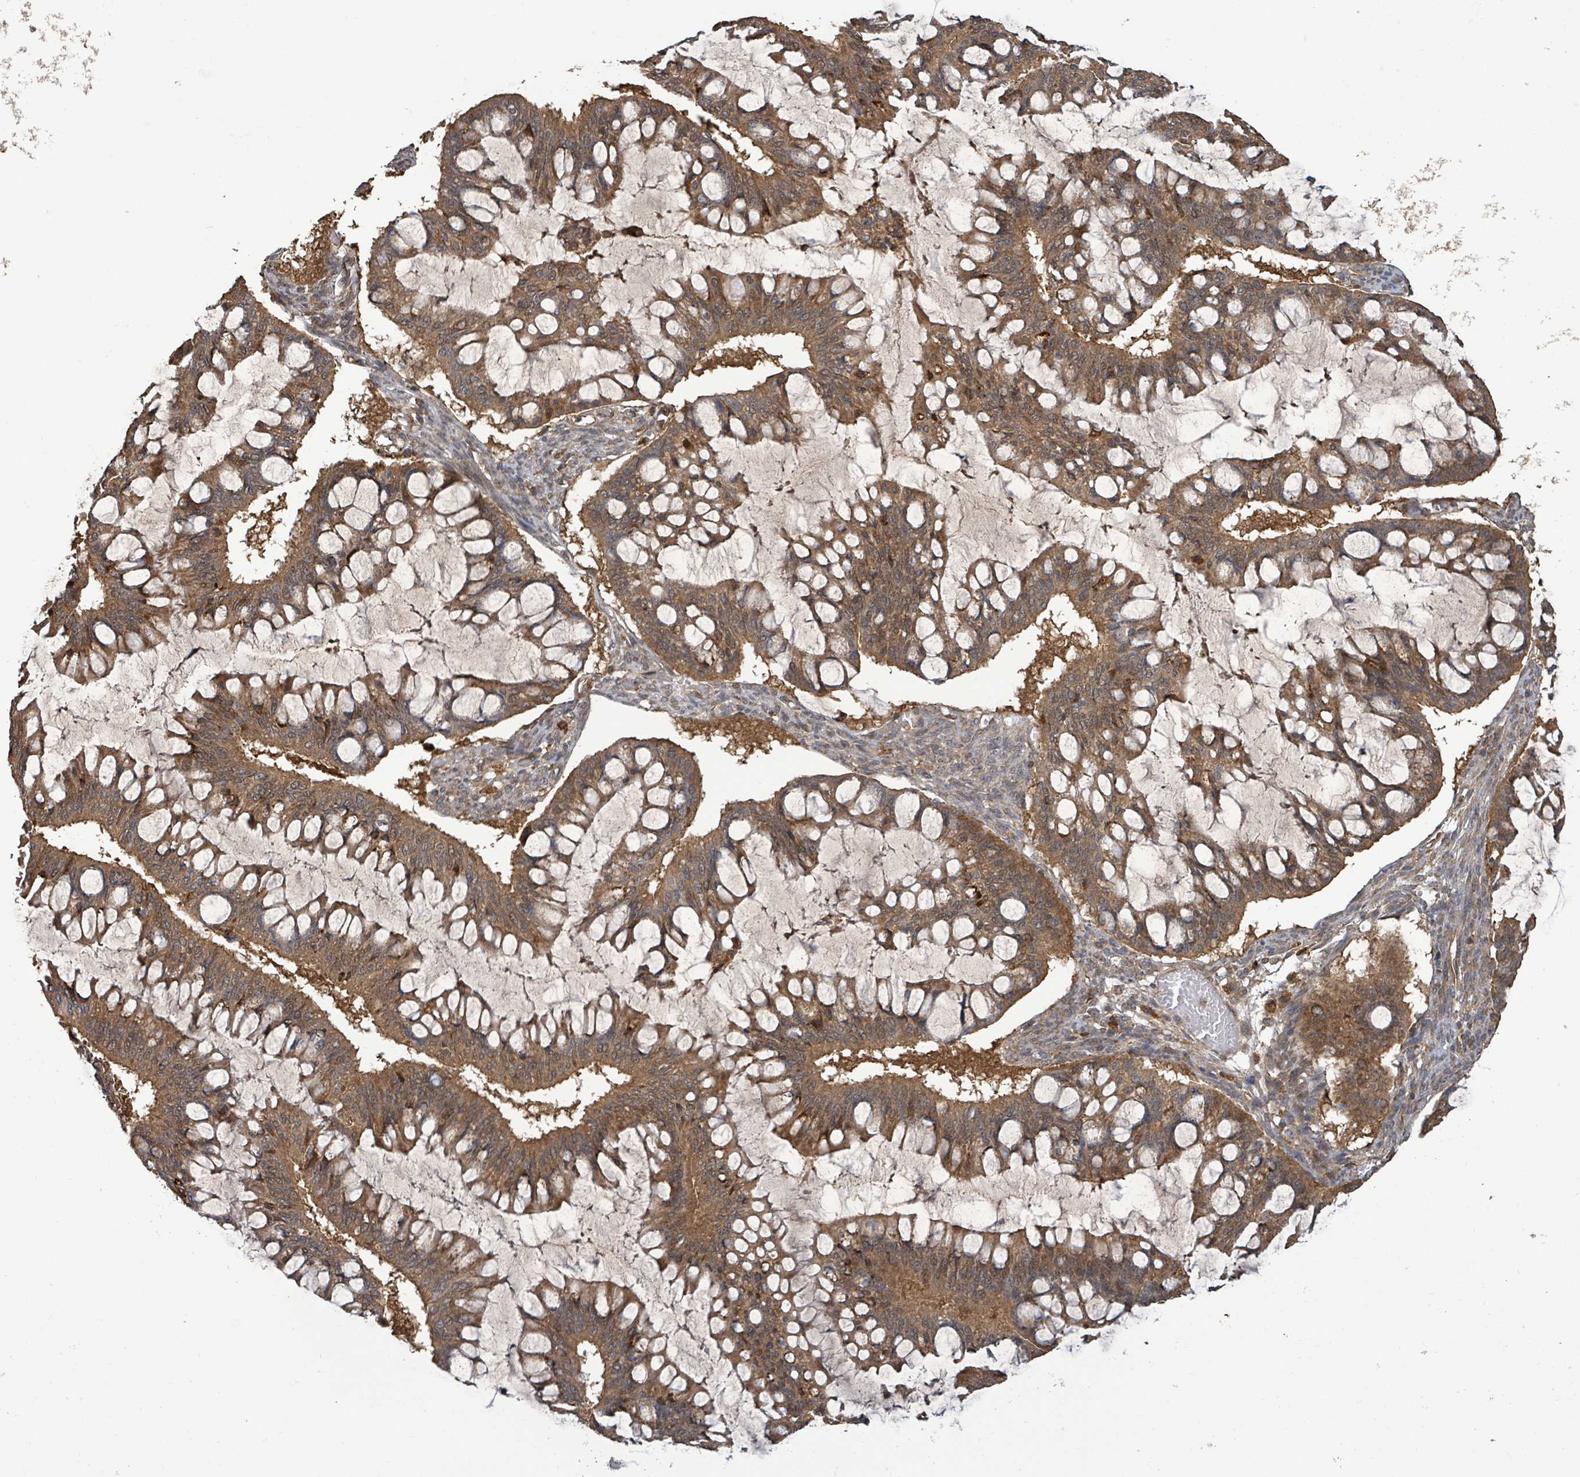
{"staining": {"intensity": "moderate", "quantity": ">75%", "location": "cytoplasmic/membranous"}, "tissue": "ovarian cancer", "cell_type": "Tumor cells", "image_type": "cancer", "snomed": [{"axis": "morphology", "description": "Cystadenocarcinoma, mucinous, NOS"}, {"axis": "topography", "description": "Ovary"}], "caption": "Immunohistochemical staining of ovarian cancer demonstrates moderate cytoplasmic/membranous protein expression in approximately >75% of tumor cells.", "gene": "ARPIN", "patient": {"sex": "female", "age": 73}}